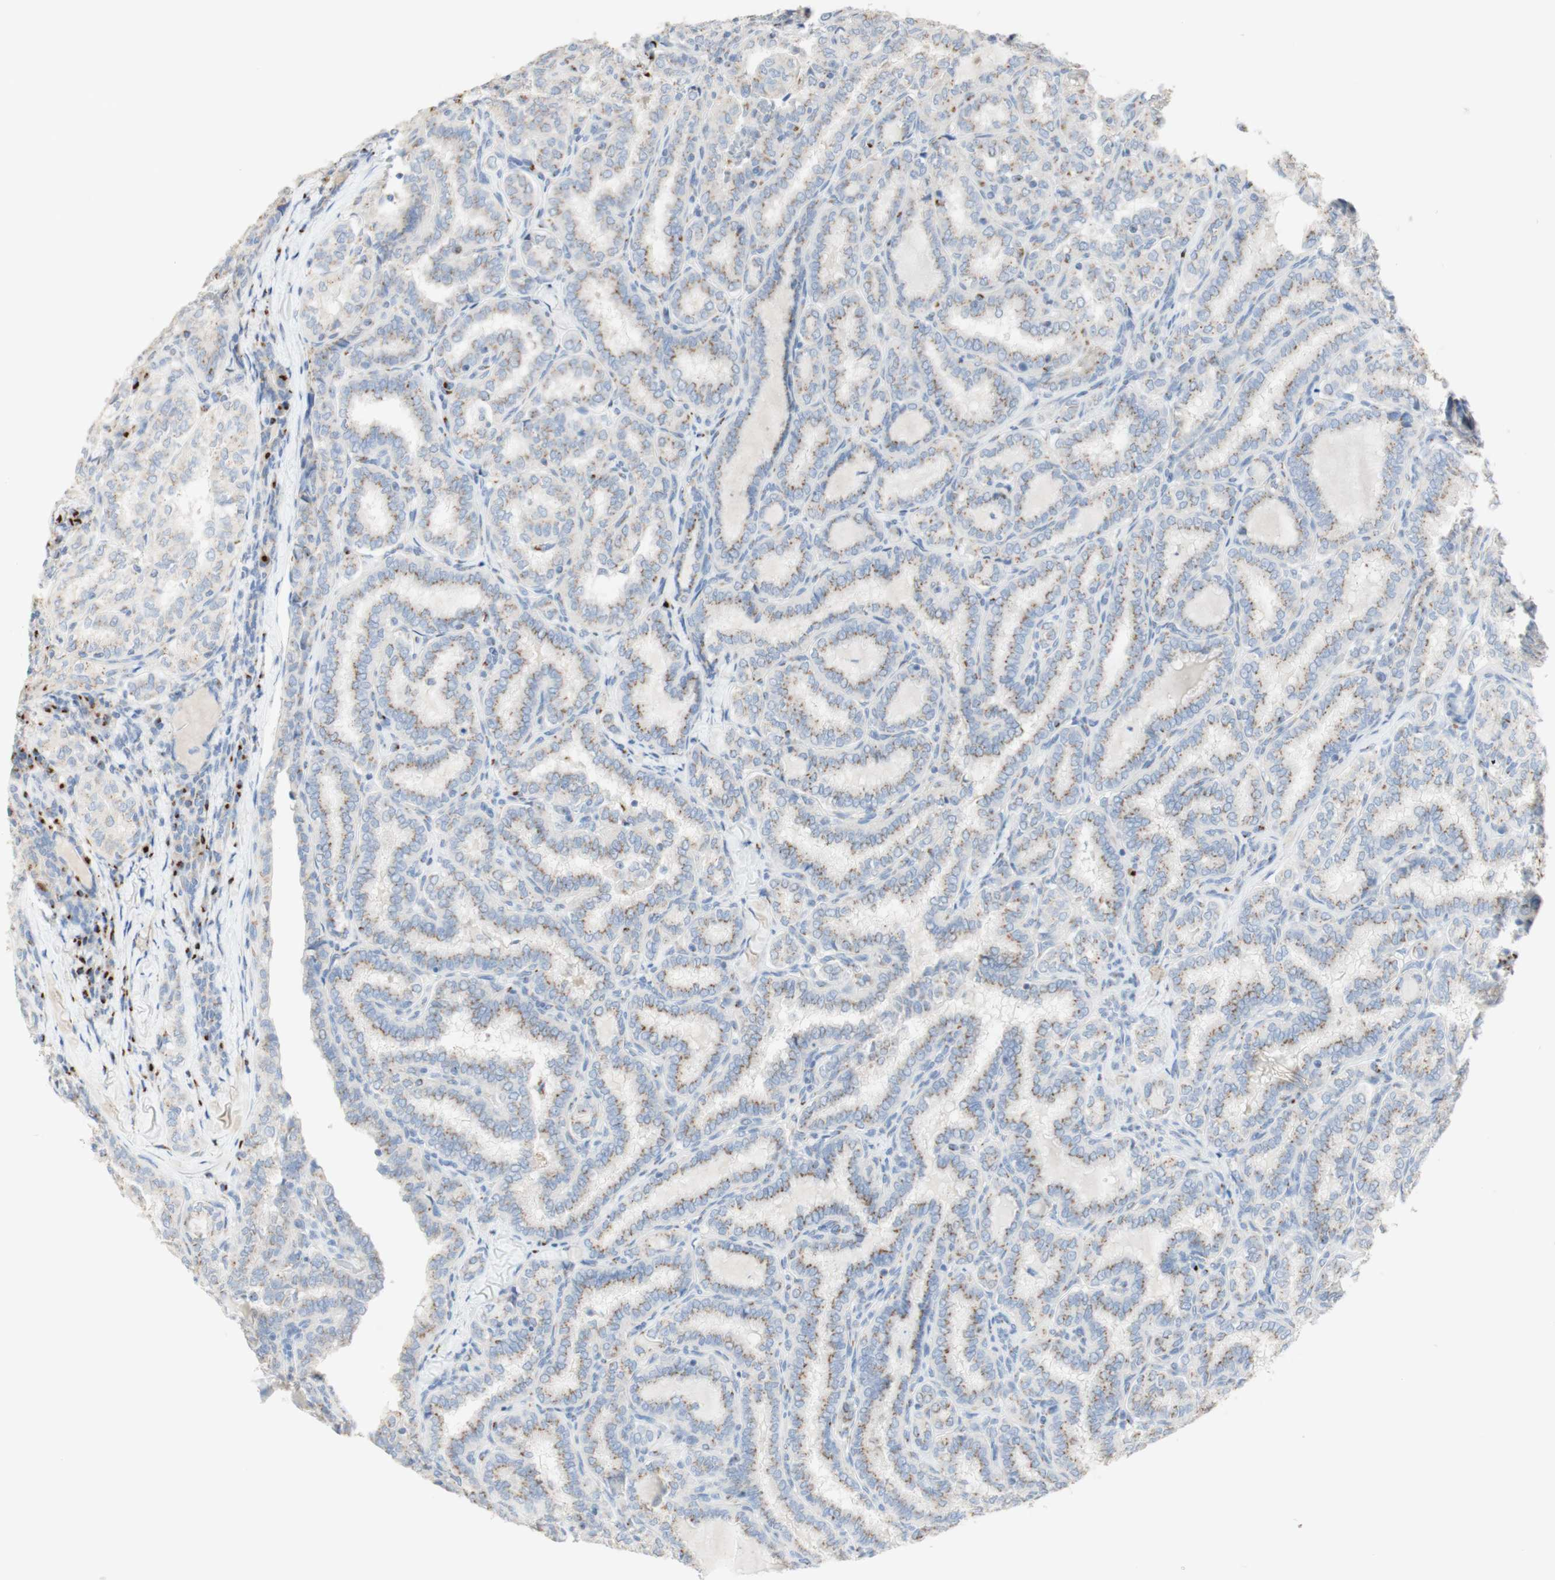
{"staining": {"intensity": "weak", "quantity": ">75%", "location": "cytoplasmic/membranous"}, "tissue": "thyroid cancer", "cell_type": "Tumor cells", "image_type": "cancer", "snomed": [{"axis": "morphology", "description": "Normal tissue, NOS"}, {"axis": "morphology", "description": "Papillary adenocarcinoma, NOS"}, {"axis": "topography", "description": "Thyroid gland"}], "caption": "This is a photomicrograph of immunohistochemistry staining of thyroid papillary adenocarcinoma, which shows weak staining in the cytoplasmic/membranous of tumor cells.", "gene": "MANEA", "patient": {"sex": "female", "age": 30}}